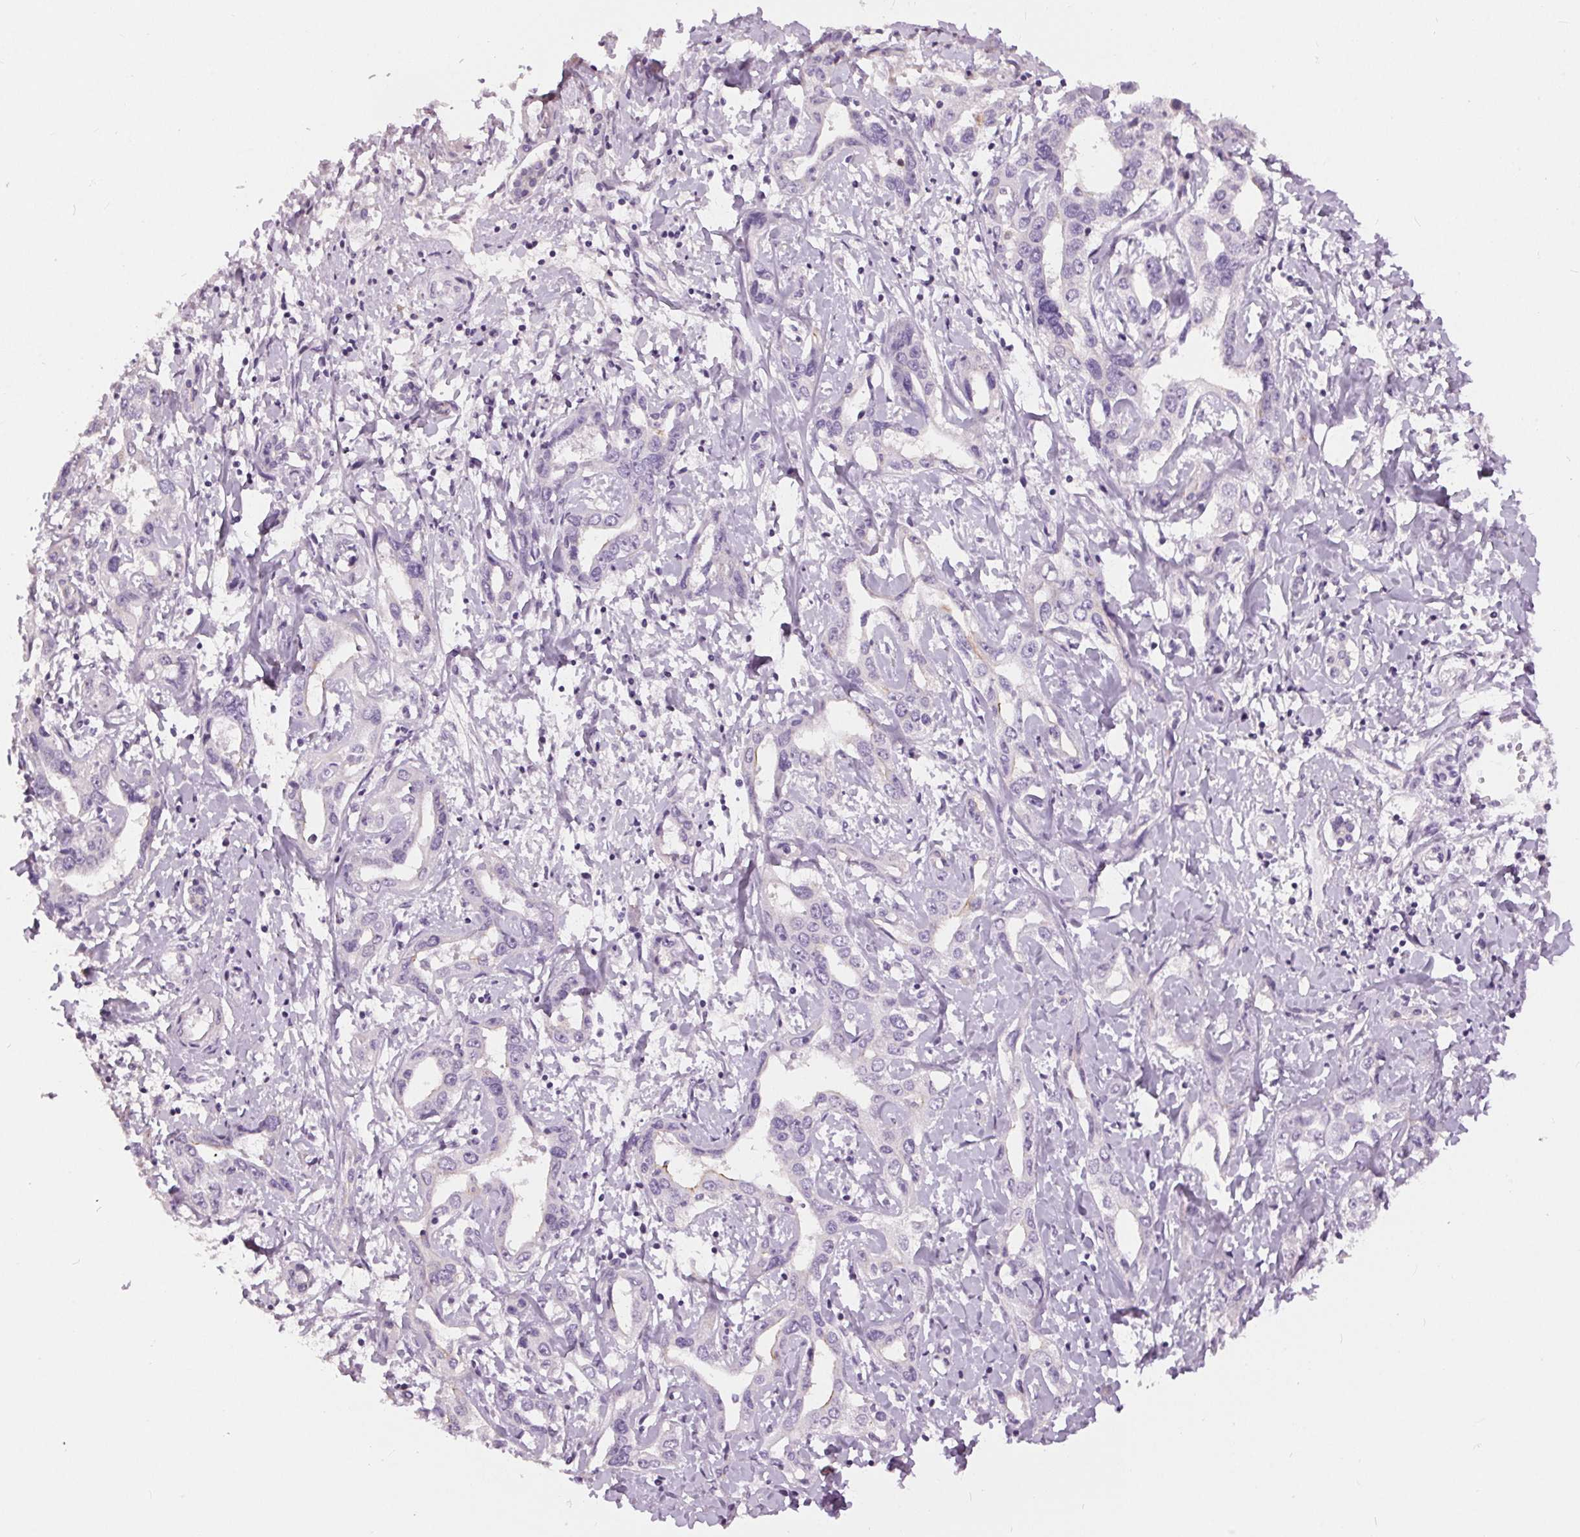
{"staining": {"intensity": "negative", "quantity": "none", "location": "none"}, "tissue": "liver cancer", "cell_type": "Tumor cells", "image_type": "cancer", "snomed": [{"axis": "morphology", "description": "Cholangiocarcinoma"}, {"axis": "topography", "description": "Liver"}], "caption": "Immunohistochemical staining of liver cancer (cholangiocarcinoma) demonstrates no significant positivity in tumor cells. (DAB immunohistochemistry (IHC) with hematoxylin counter stain).", "gene": "MISP", "patient": {"sex": "male", "age": 59}}